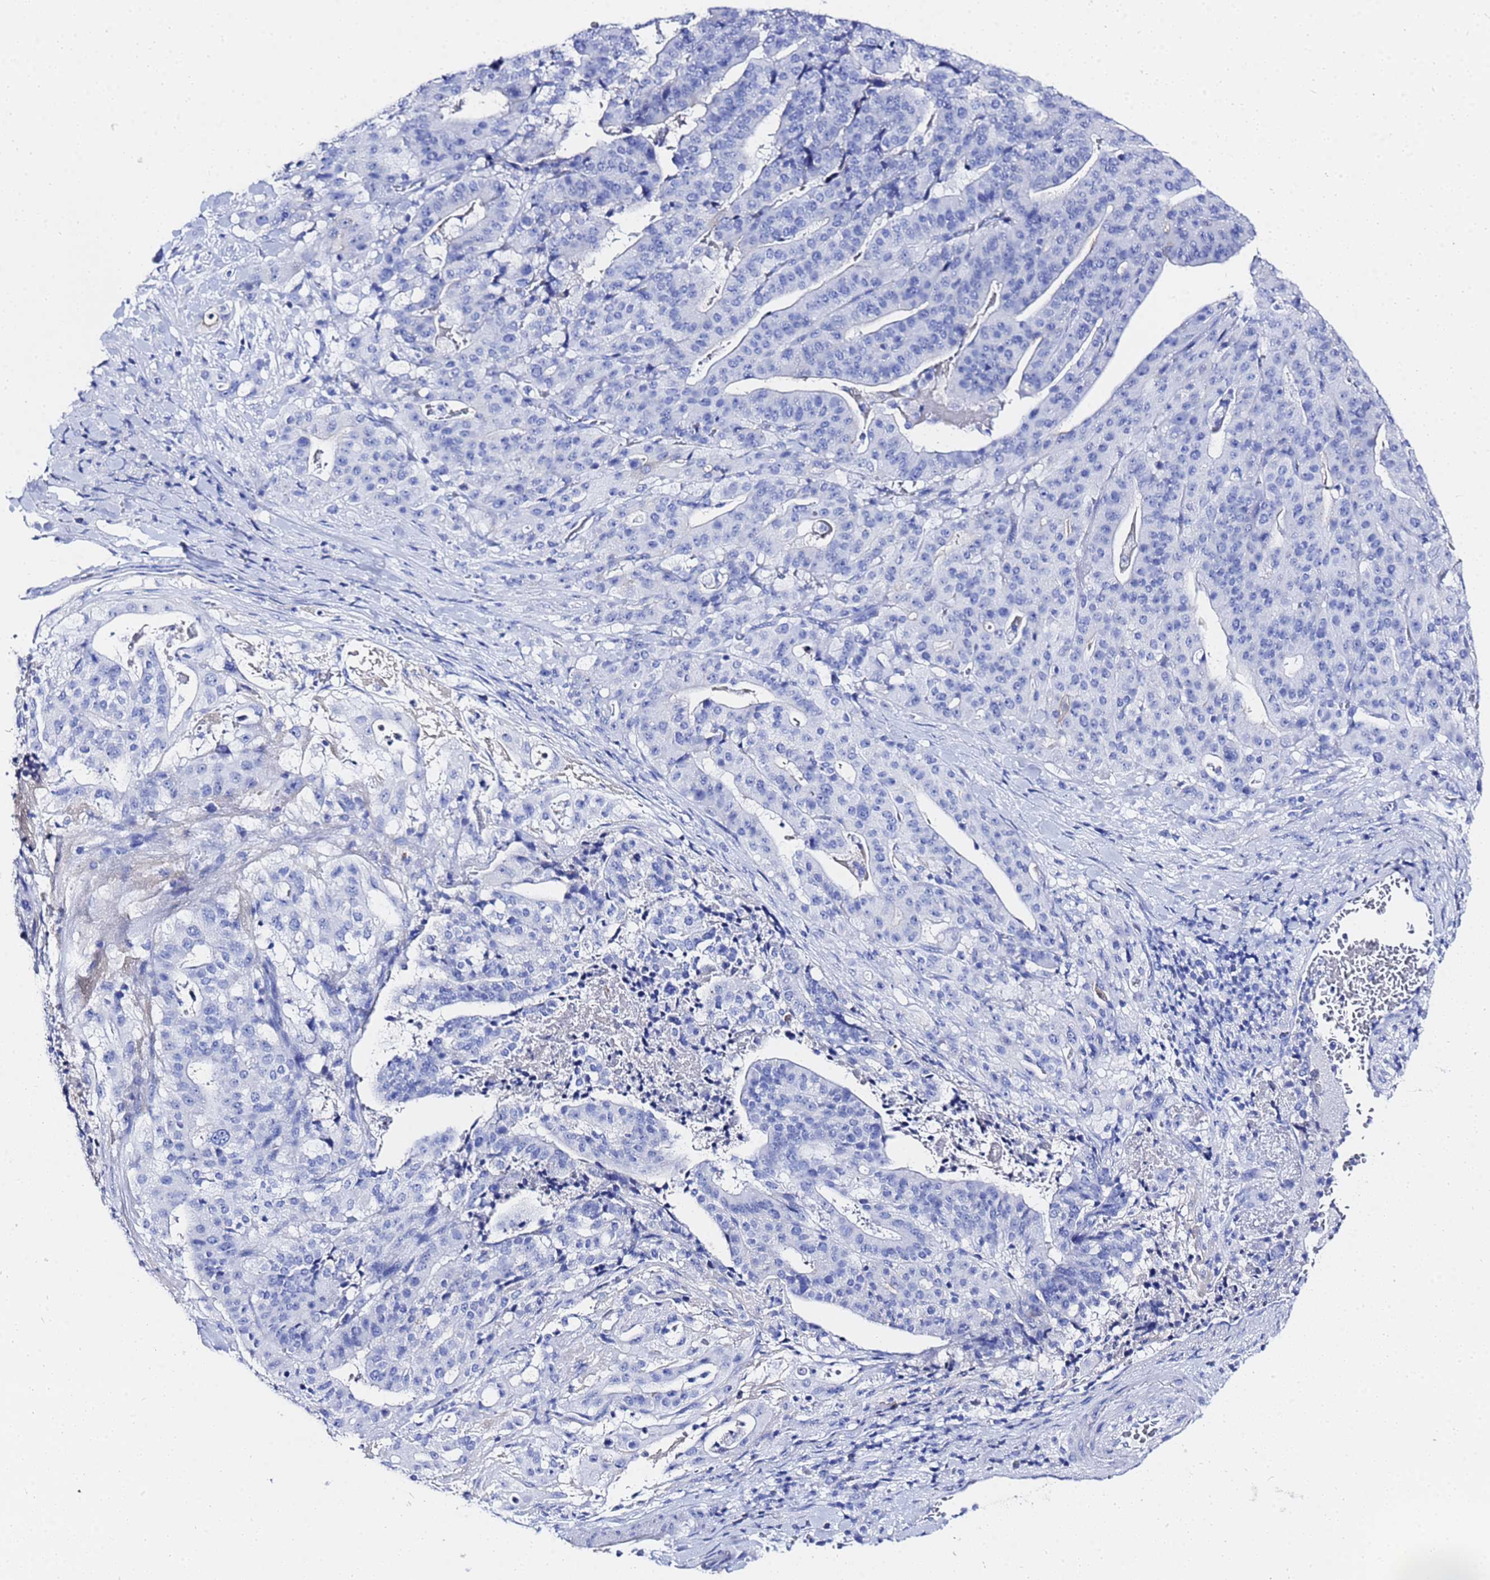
{"staining": {"intensity": "negative", "quantity": "none", "location": "none"}, "tissue": "stomach cancer", "cell_type": "Tumor cells", "image_type": "cancer", "snomed": [{"axis": "morphology", "description": "Adenocarcinoma, NOS"}, {"axis": "topography", "description": "Stomach"}], "caption": "IHC histopathology image of stomach cancer stained for a protein (brown), which reveals no staining in tumor cells.", "gene": "GGT1", "patient": {"sex": "male", "age": 48}}